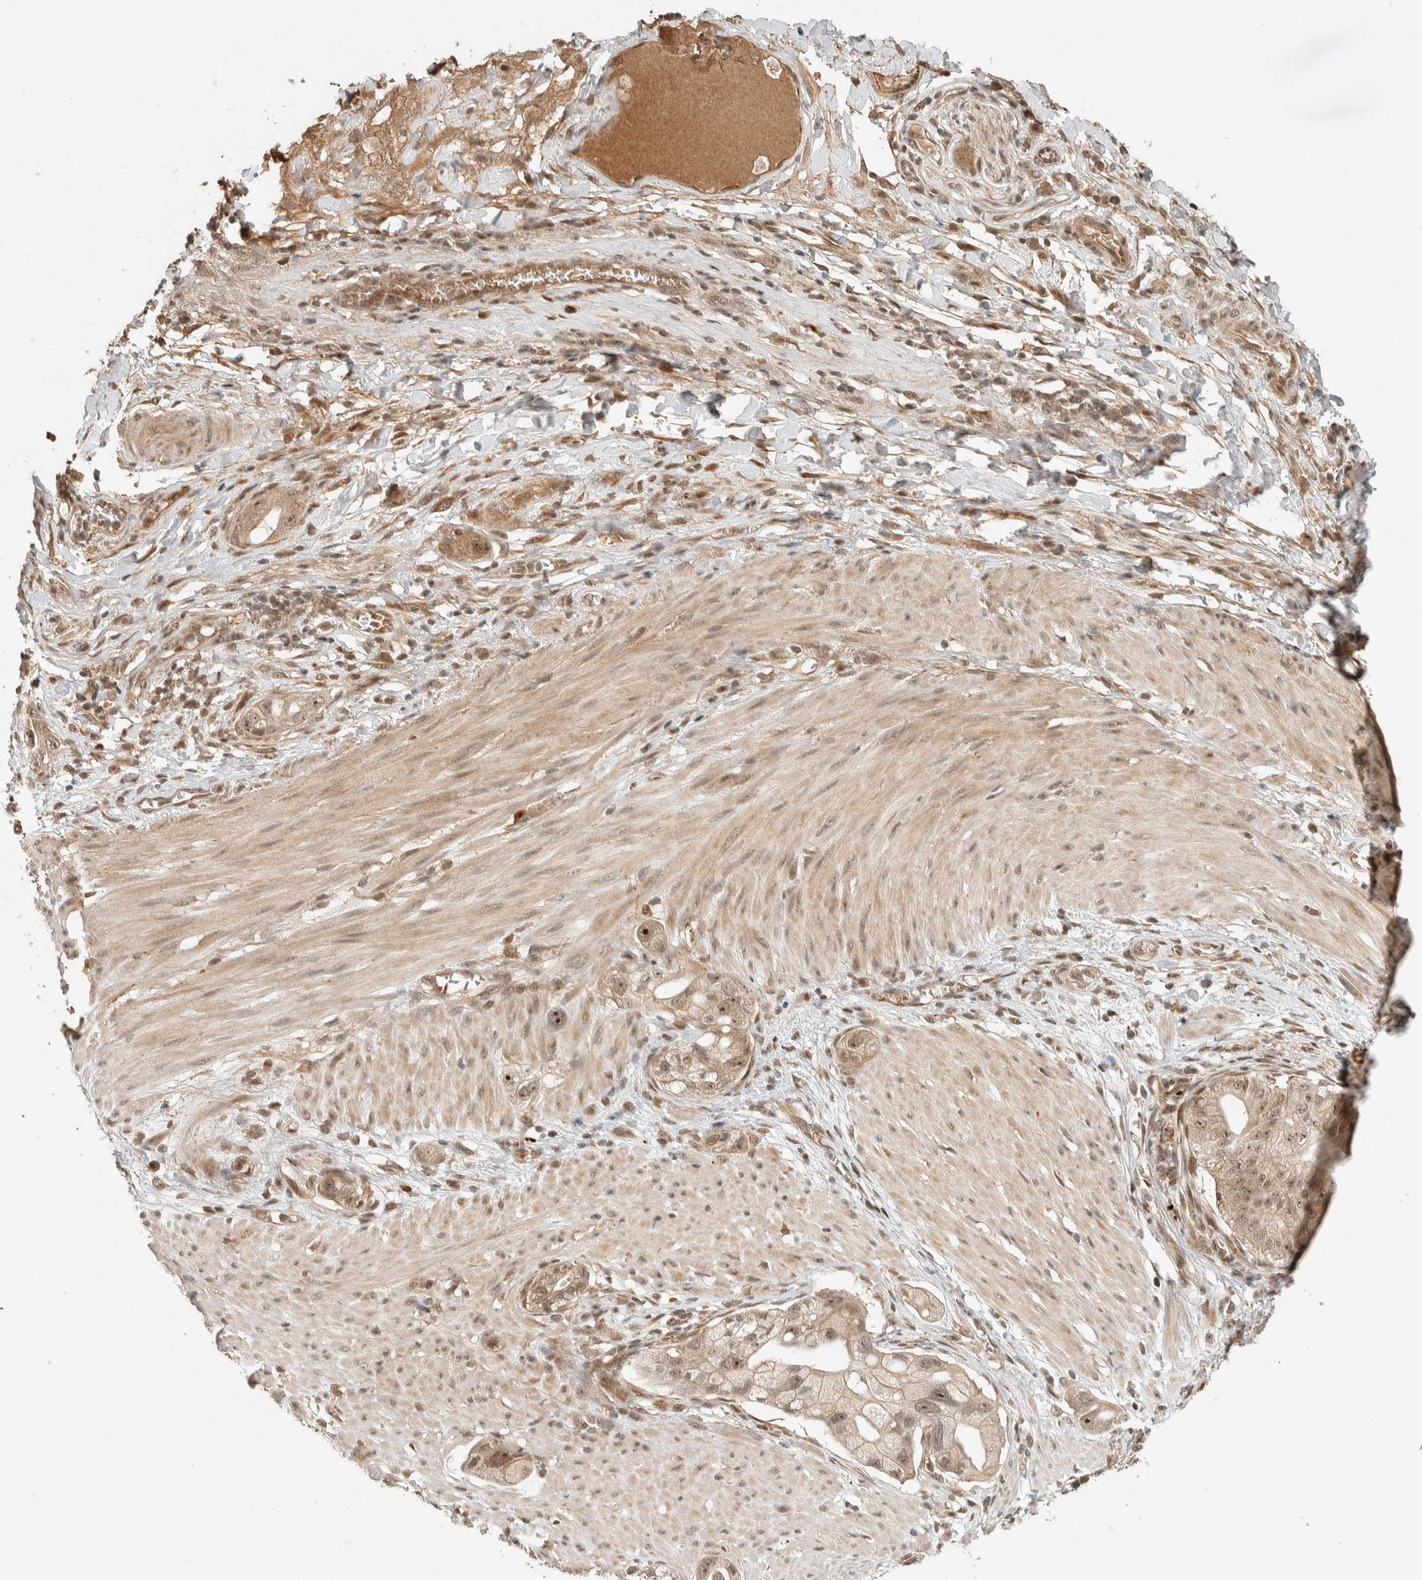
{"staining": {"intensity": "weak", "quantity": ">75%", "location": "cytoplasmic/membranous,nuclear"}, "tissue": "stomach cancer", "cell_type": "Tumor cells", "image_type": "cancer", "snomed": [{"axis": "morphology", "description": "Adenocarcinoma, NOS"}, {"axis": "topography", "description": "Stomach"}, {"axis": "topography", "description": "Stomach, lower"}], "caption": "This image shows IHC staining of adenocarcinoma (stomach), with low weak cytoplasmic/membranous and nuclear positivity in about >75% of tumor cells.", "gene": "ZBTB2", "patient": {"sex": "female", "age": 48}}